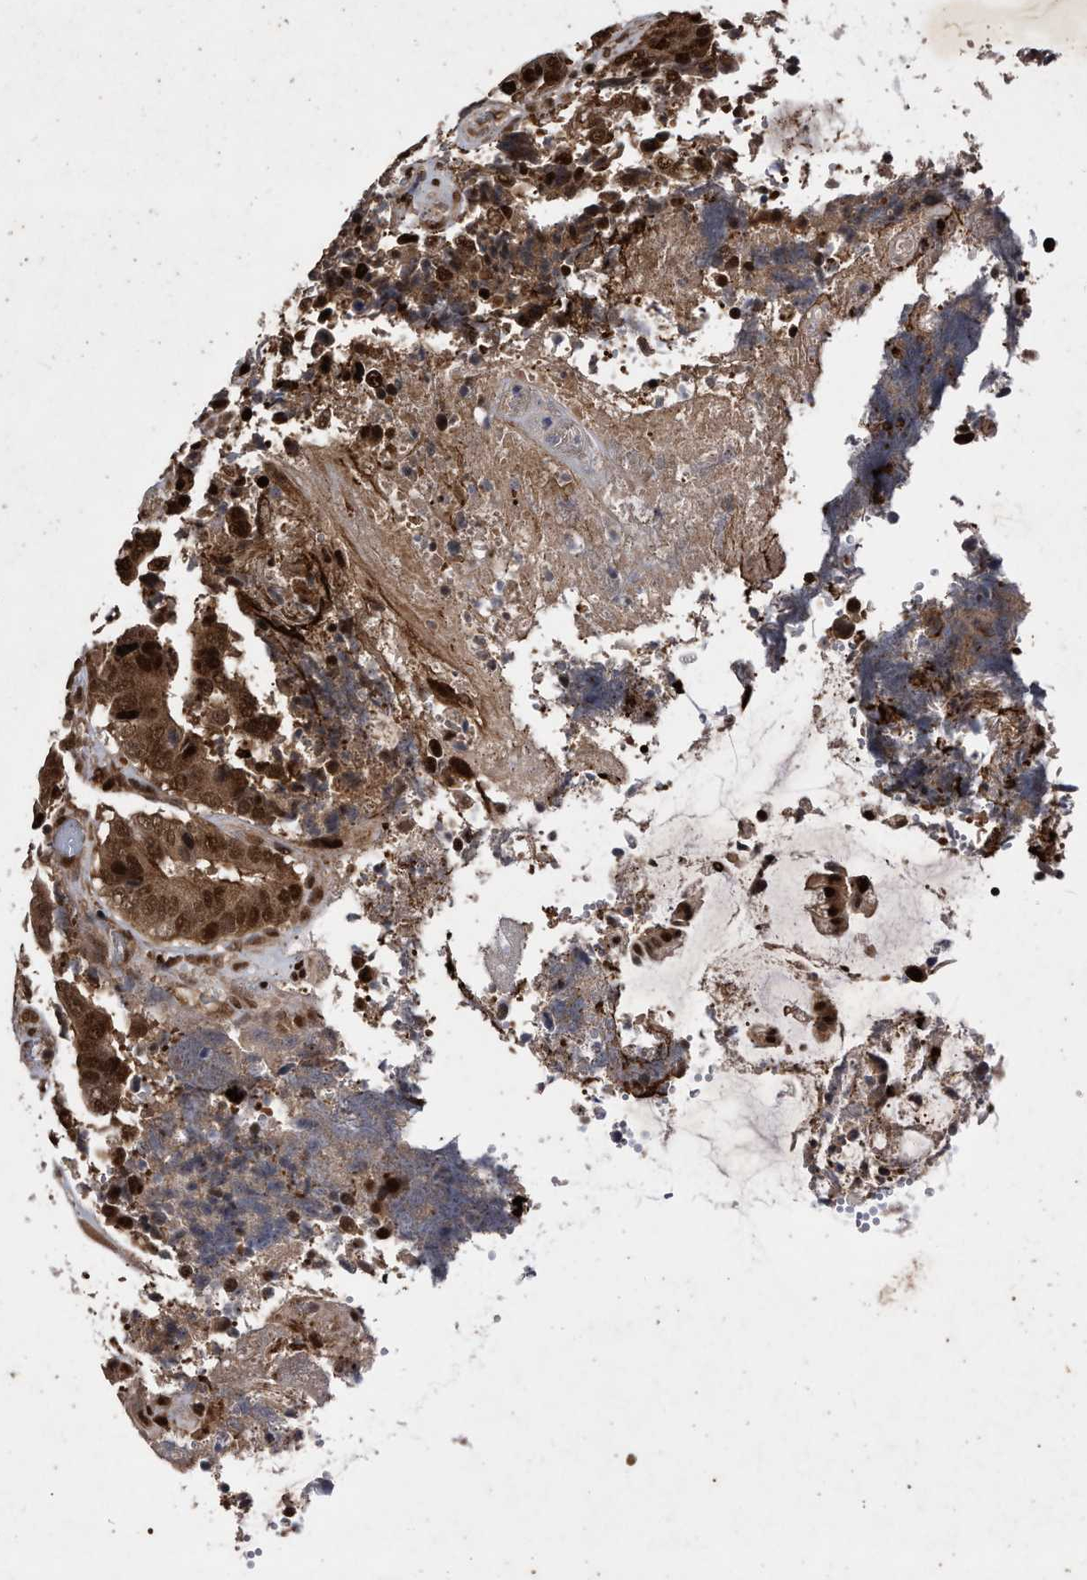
{"staining": {"intensity": "moderate", "quantity": ">75%", "location": "cytoplasmic/membranous,nuclear"}, "tissue": "colorectal cancer", "cell_type": "Tumor cells", "image_type": "cancer", "snomed": [{"axis": "morphology", "description": "Adenocarcinoma, NOS"}, {"axis": "topography", "description": "Rectum"}], "caption": "Immunohistochemistry (DAB) staining of adenocarcinoma (colorectal) demonstrates moderate cytoplasmic/membranous and nuclear protein expression in approximately >75% of tumor cells. (DAB (3,3'-diaminobenzidine) = brown stain, brightfield microscopy at high magnification).", "gene": "RAD23B", "patient": {"sex": "male", "age": 72}}